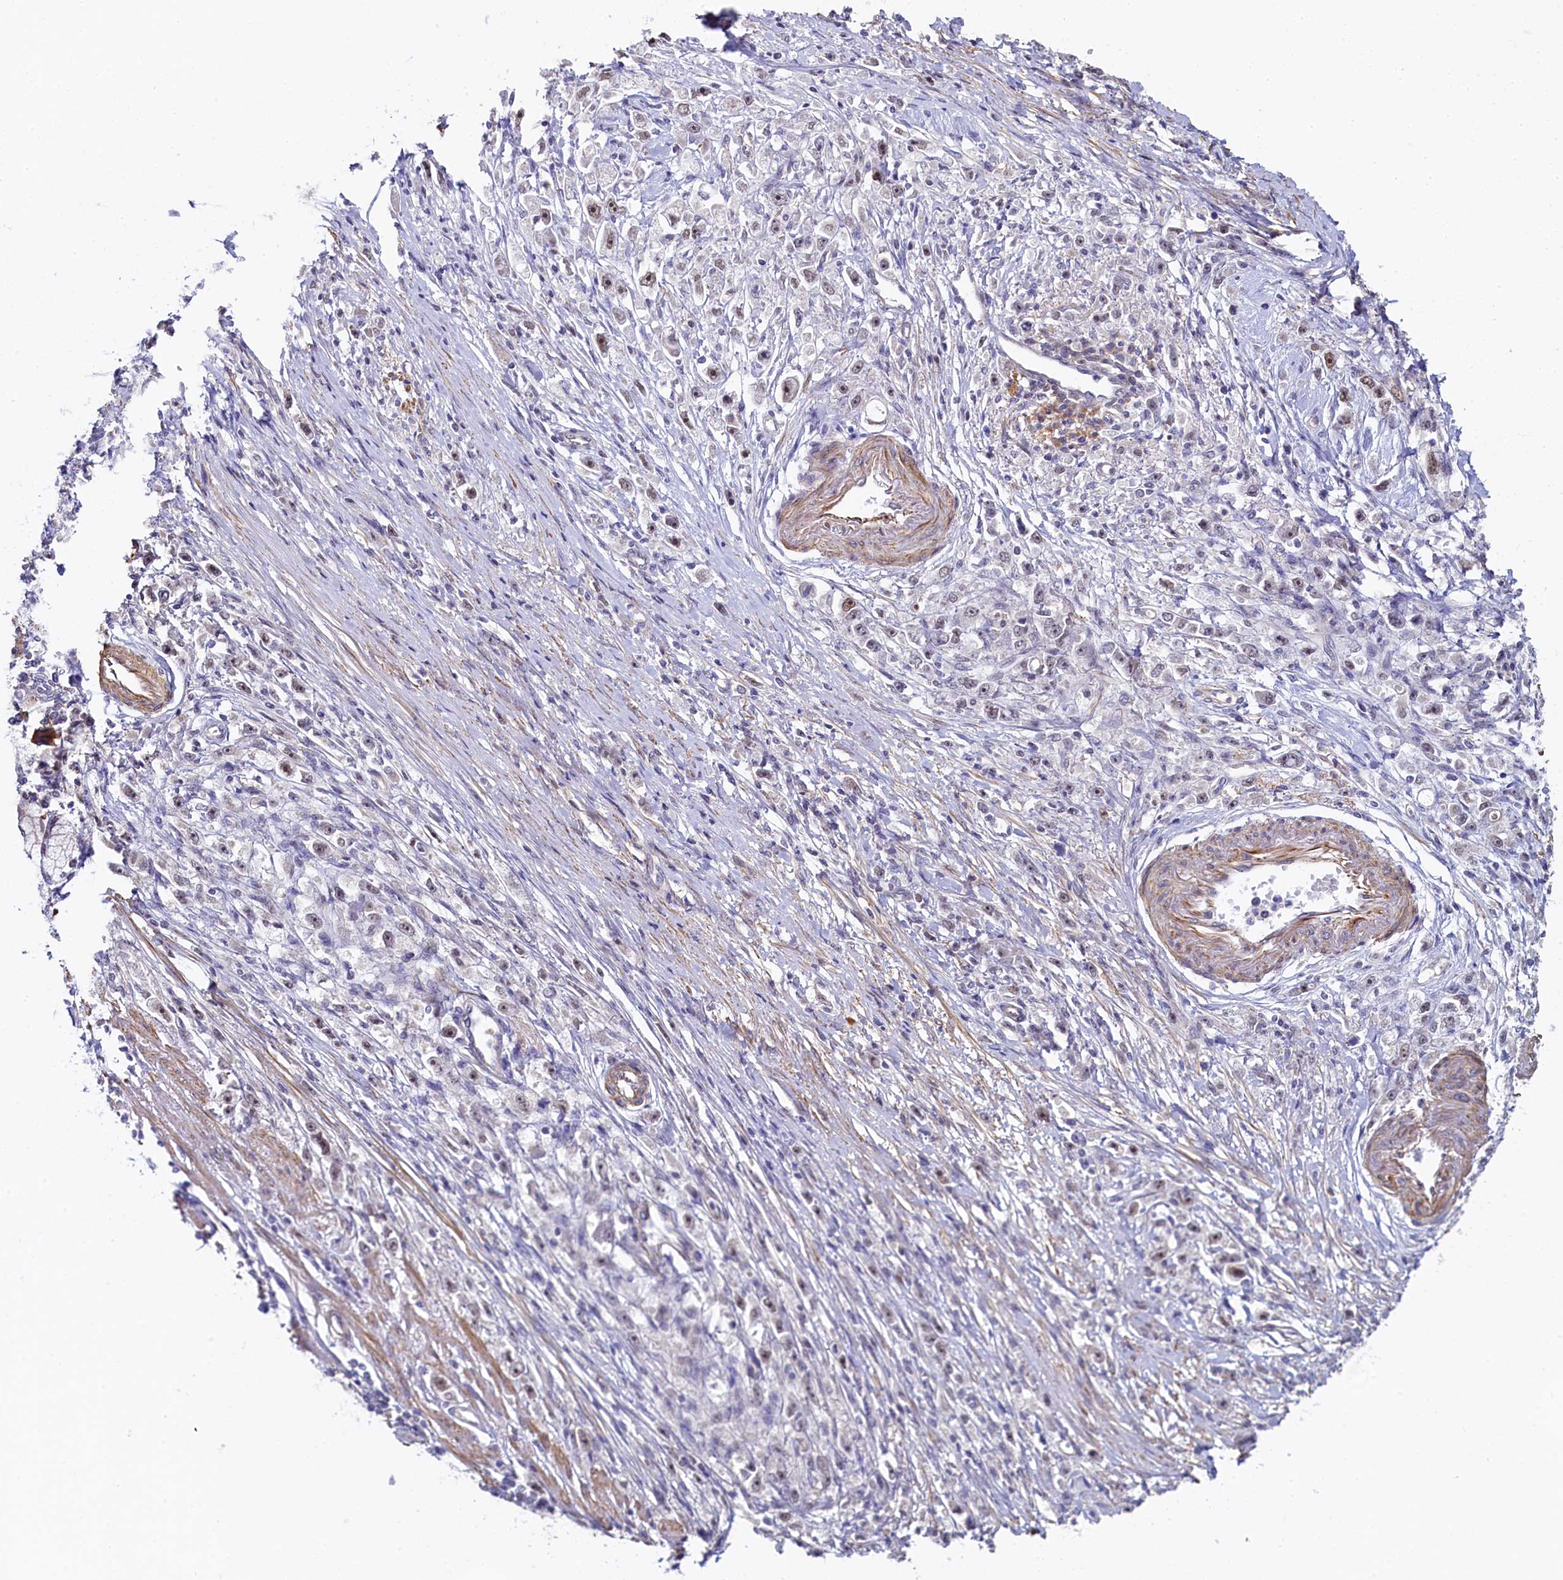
{"staining": {"intensity": "weak", "quantity": "25%-75%", "location": "nuclear"}, "tissue": "stomach cancer", "cell_type": "Tumor cells", "image_type": "cancer", "snomed": [{"axis": "morphology", "description": "Adenocarcinoma, NOS"}, {"axis": "topography", "description": "Stomach"}], "caption": "Immunohistochemical staining of adenocarcinoma (stomach) shows low levels of weak nuclear staining in approximately 25%-75% of tumor cells.", "gene": "INTS14", "patient": {"sex": "female", "age": 59}}